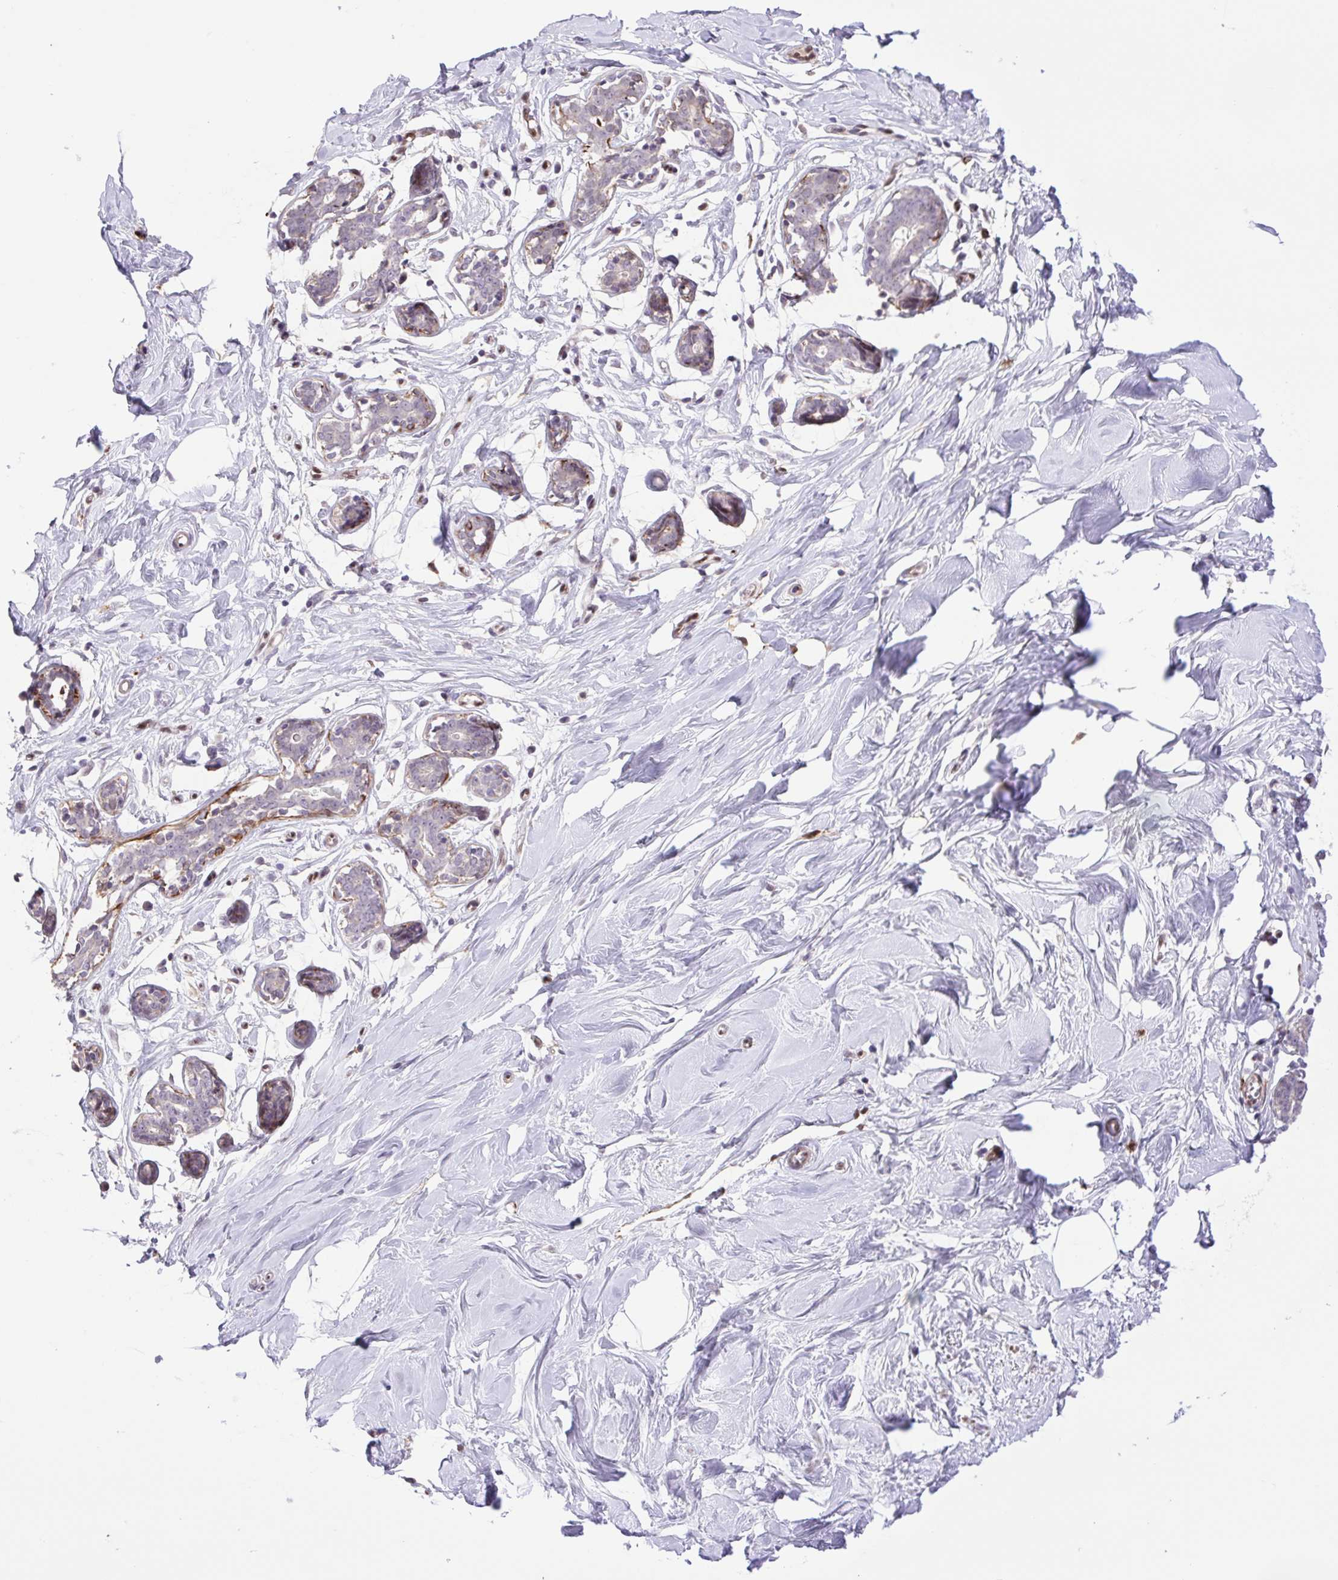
{"staining": {"intensity": "moderate", "quantity": "<25%", "location": "cytoplasmic/membranous,nuclear"}, "tissue": "breast", "cell_type": "Adipocytes", "image_type": "normal", "snomed": [{"axis": "morphology", "description": "Normal tissue, NOS"}, {"axis": "topography", "description": "Breast"}], "caption": "Breast stained with a brown dye demonstrates moderate cytoplasmic/membranous,nuclear positive expression in approximately <25% of adipocytes.", "gene": "ERG", "patient": {"sex": "female", "age": 27}}